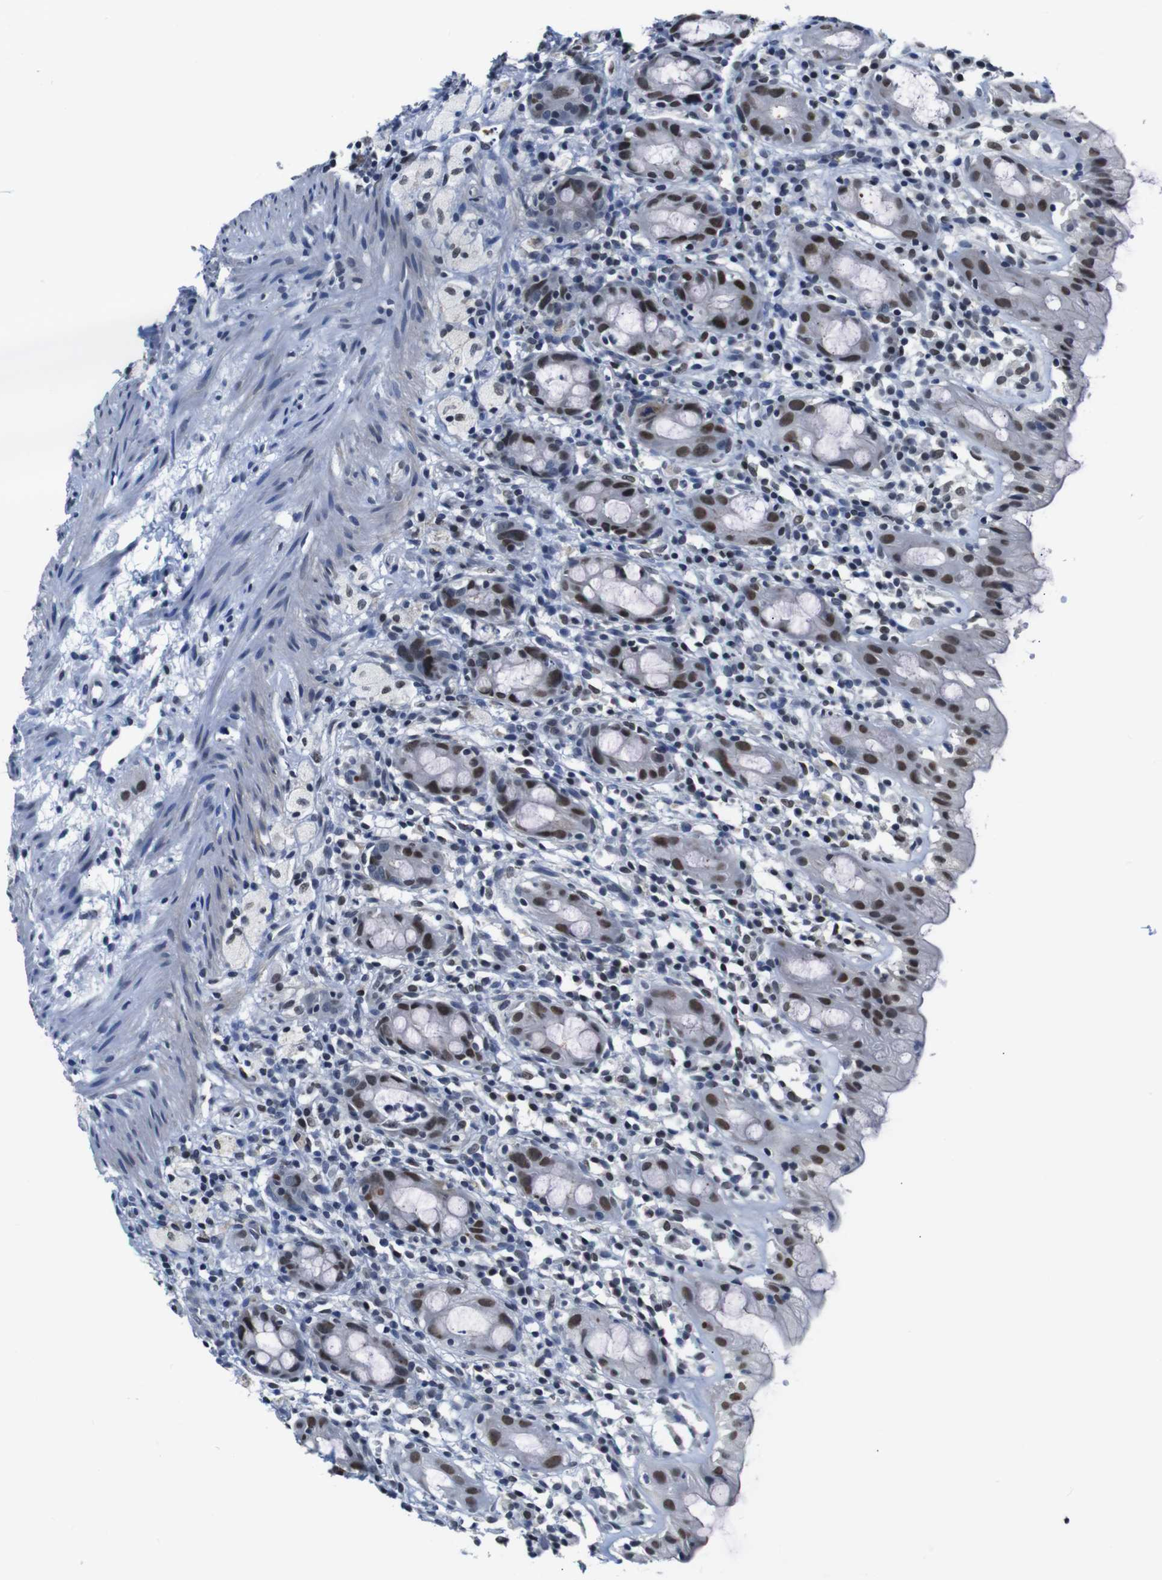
{"staining": {"intensity": "moderate", "quantity": "25%-75%", "location": "nuclear"}, "tissue": "rectum", "cell_type": "Glandular cells", "image_type": "normal", "snomed": [{"axis": "morphology", "description": "Normal tissue, NOS"}, {"axis": "topography", "description": "Rectum"}], "caption": "A high-resolution micrograph shows immunohistochemistry (IHC) staining of benign rectum, which demonstrates moderate nuclear expression in approximately 25%-75% of glandular cells.", "gene": "ILDR2", "patient": {"sex": "male", "age": 44}}